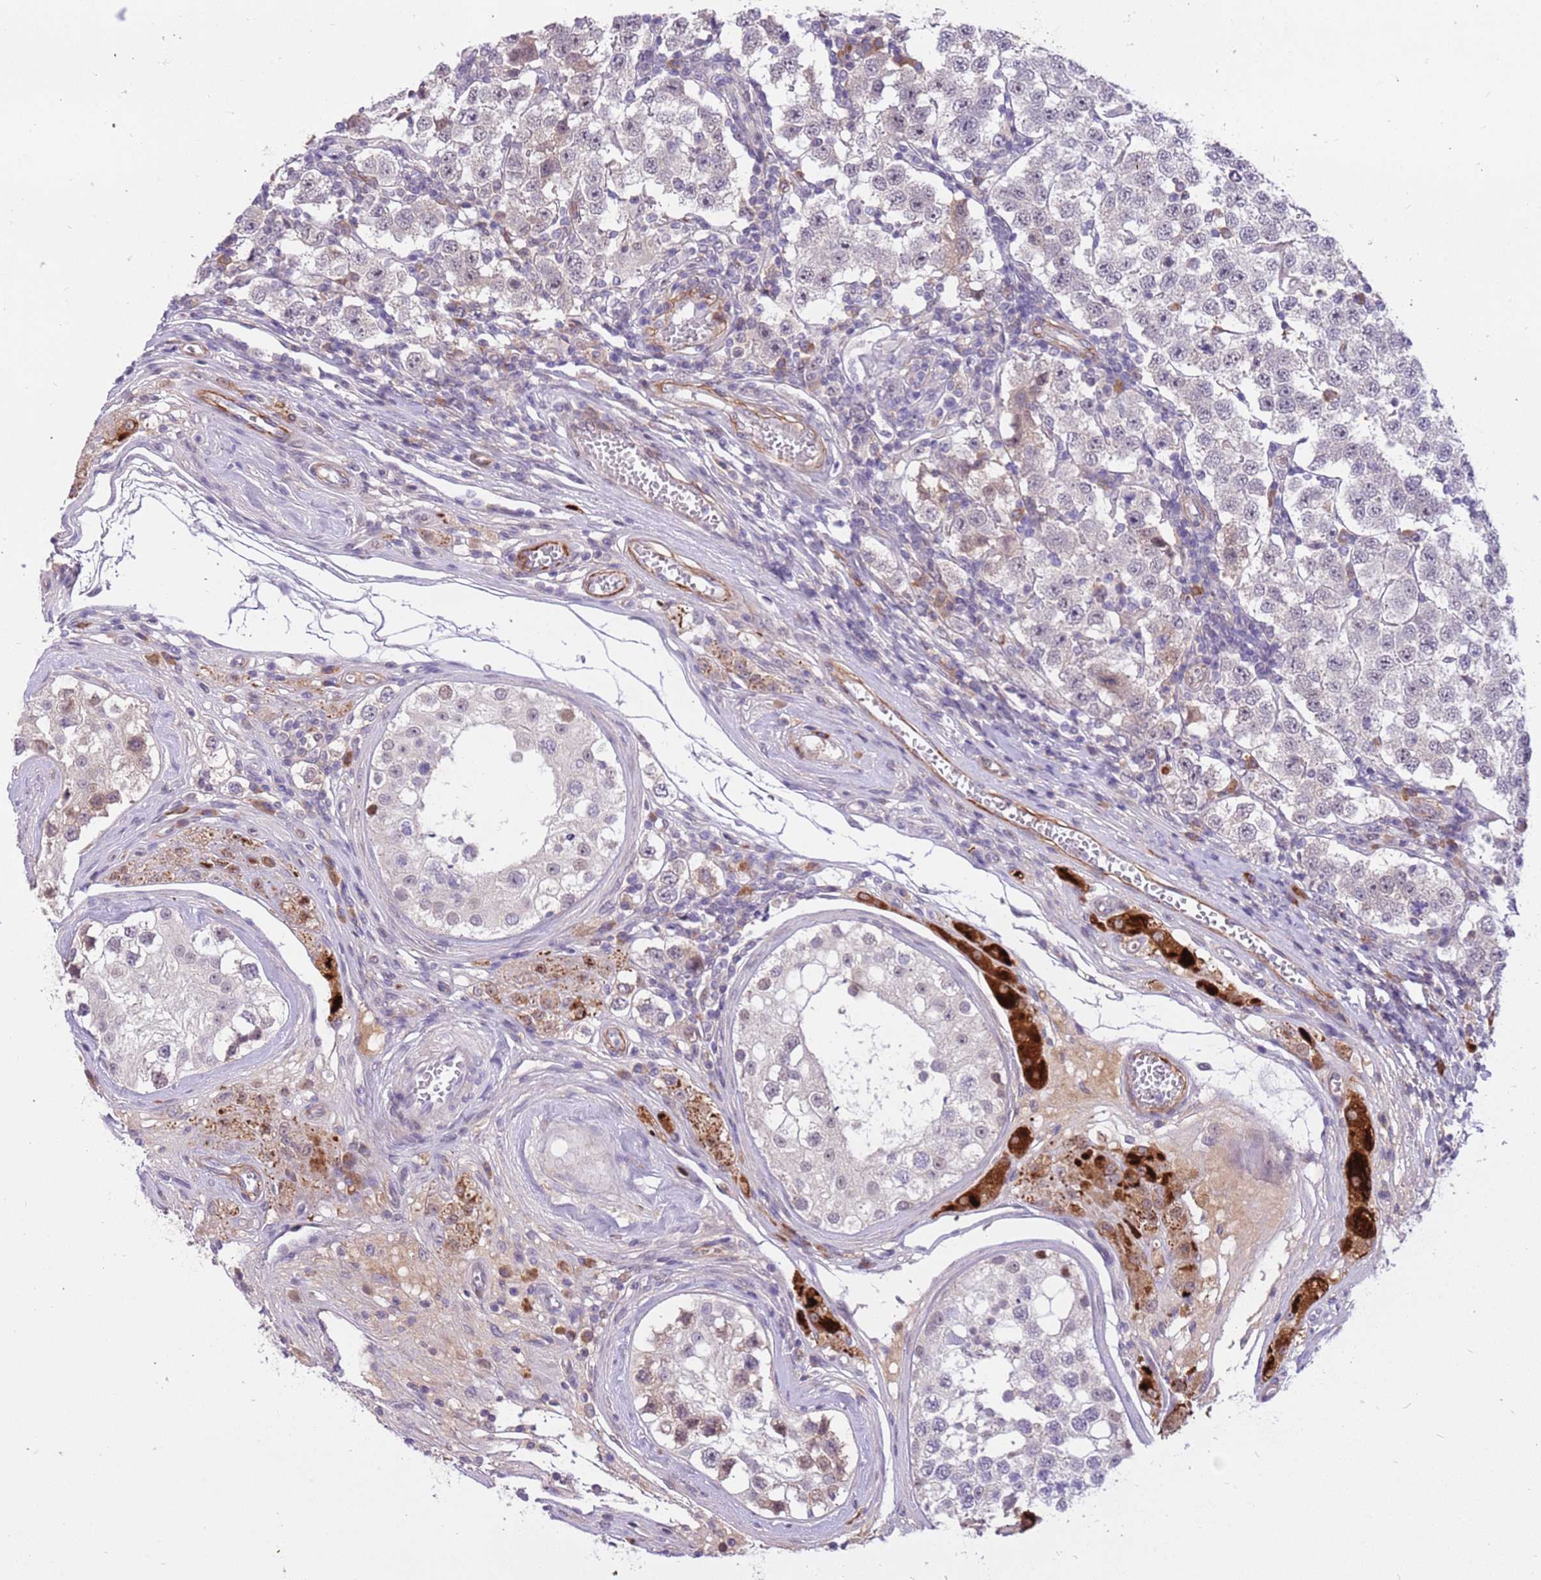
{"staining": {"intensity": "negative", "quantity": "none", "location": "none"}, "tissue": "testis cancer", "cell_type": "Tumor cells", "image_type": "cancer", "snomed": [{"axis": "morphology", "description": "Seminoma, NOS"}, {"axis": "topography", "description": "Testis"}], "caption": "Photomicrograph shows no significant protein expression in tumor cells of seminoma (testis). (Immunohistochemistry (ihc), brightfield microscopy, high magnification).", "gene": "MAGEF1", "patient": {"sex": "male", "age": 34}}